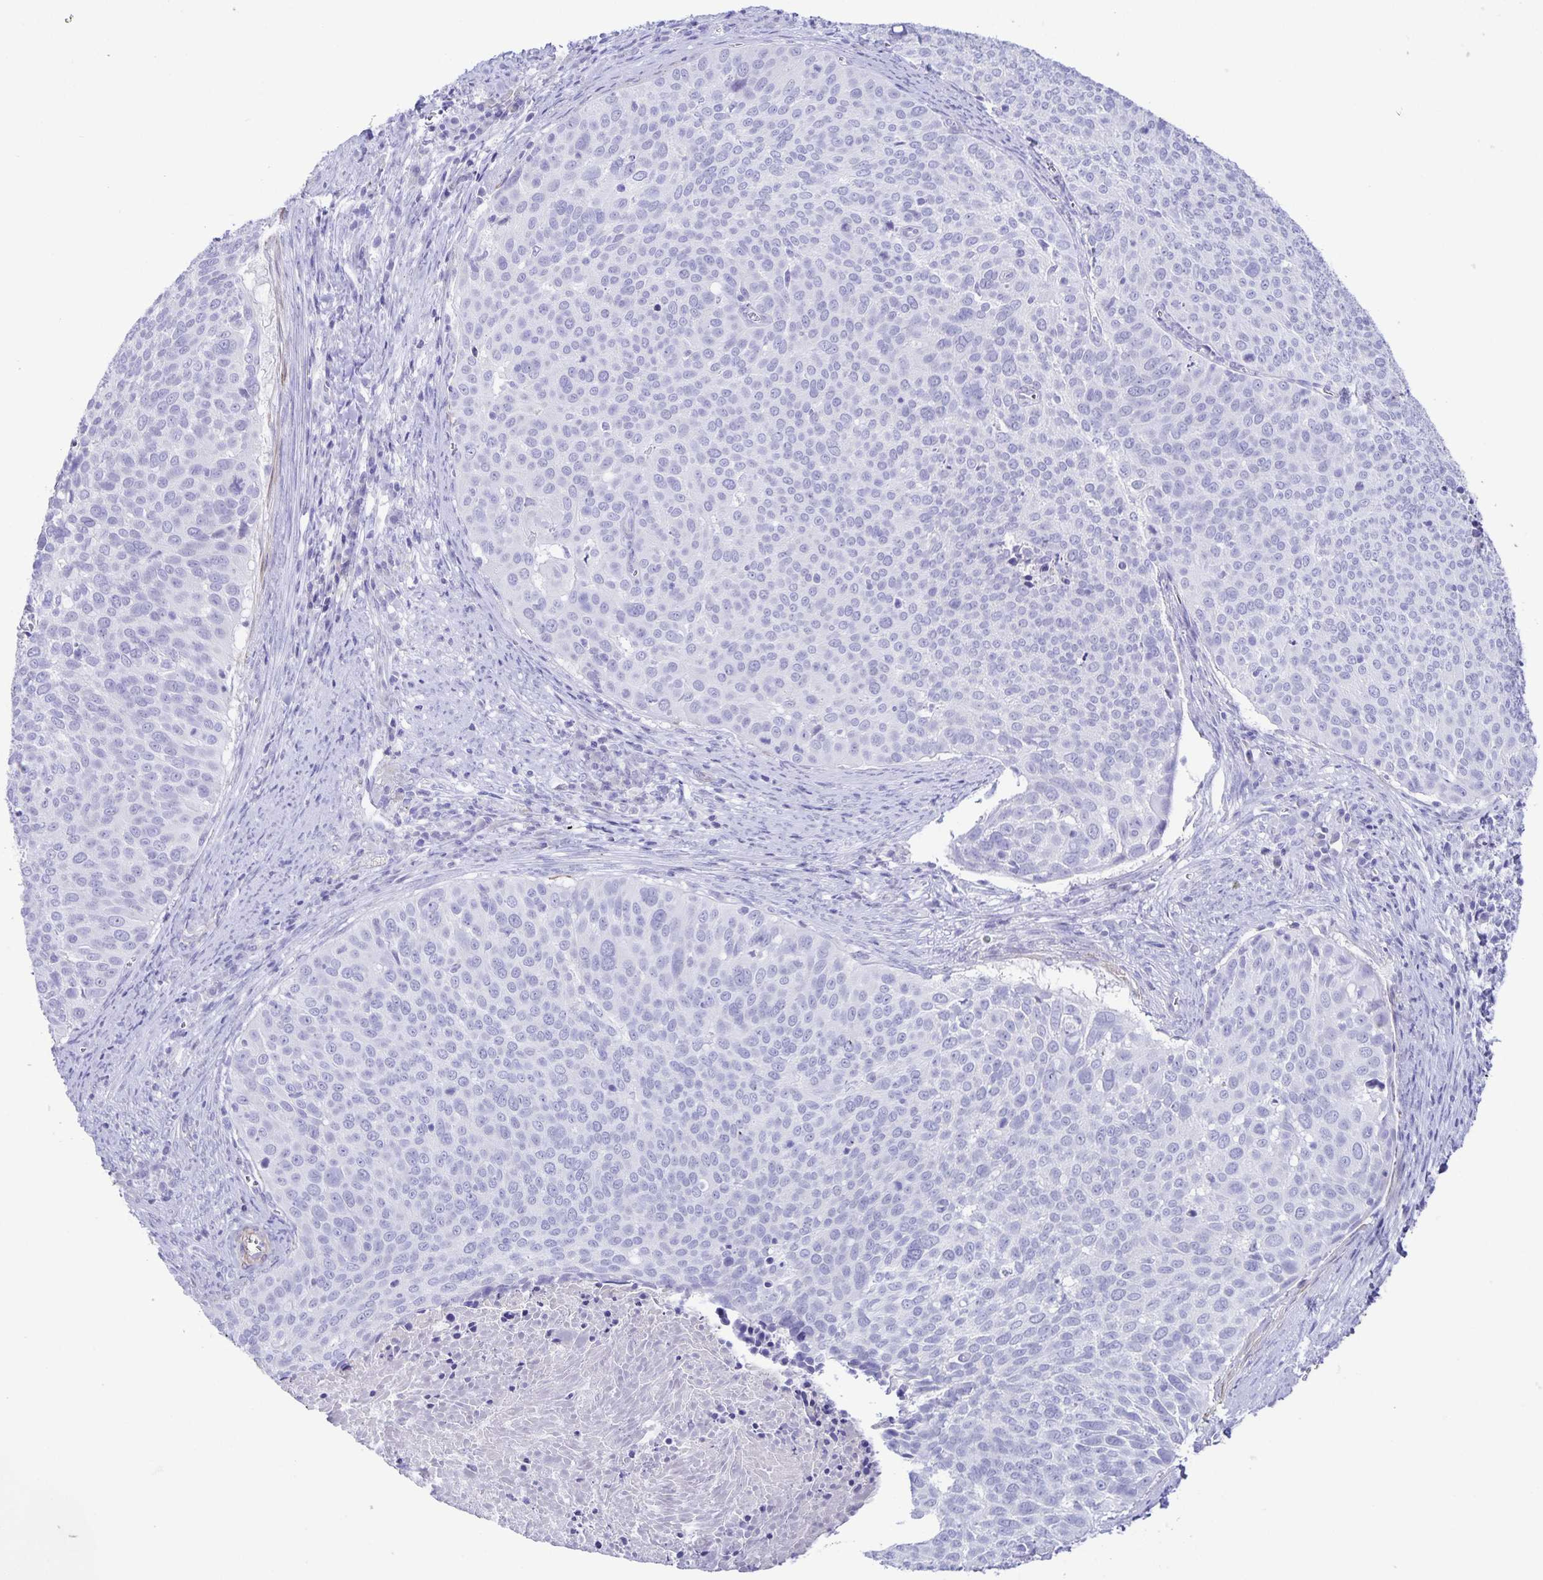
{"staining": {"intensity": "negative", "quantity": "none", "location": "none"}, "tissue": "cervical cancer", "cell_type": "Tumor cells", "image_type": "cancer", "snomed": [{"axis": "morphology", "description": "Squamous cell carcinoma, NOS"}, {"axis": "topography", "description": "Cervix"}], "caption": "Immunohistochemistry of human squamous cell carcinoma (cervical) demonstrates no positivity in tumor cells.", "gene": "UBQLN3", "patient": {"sex": "female", "age": 39}}